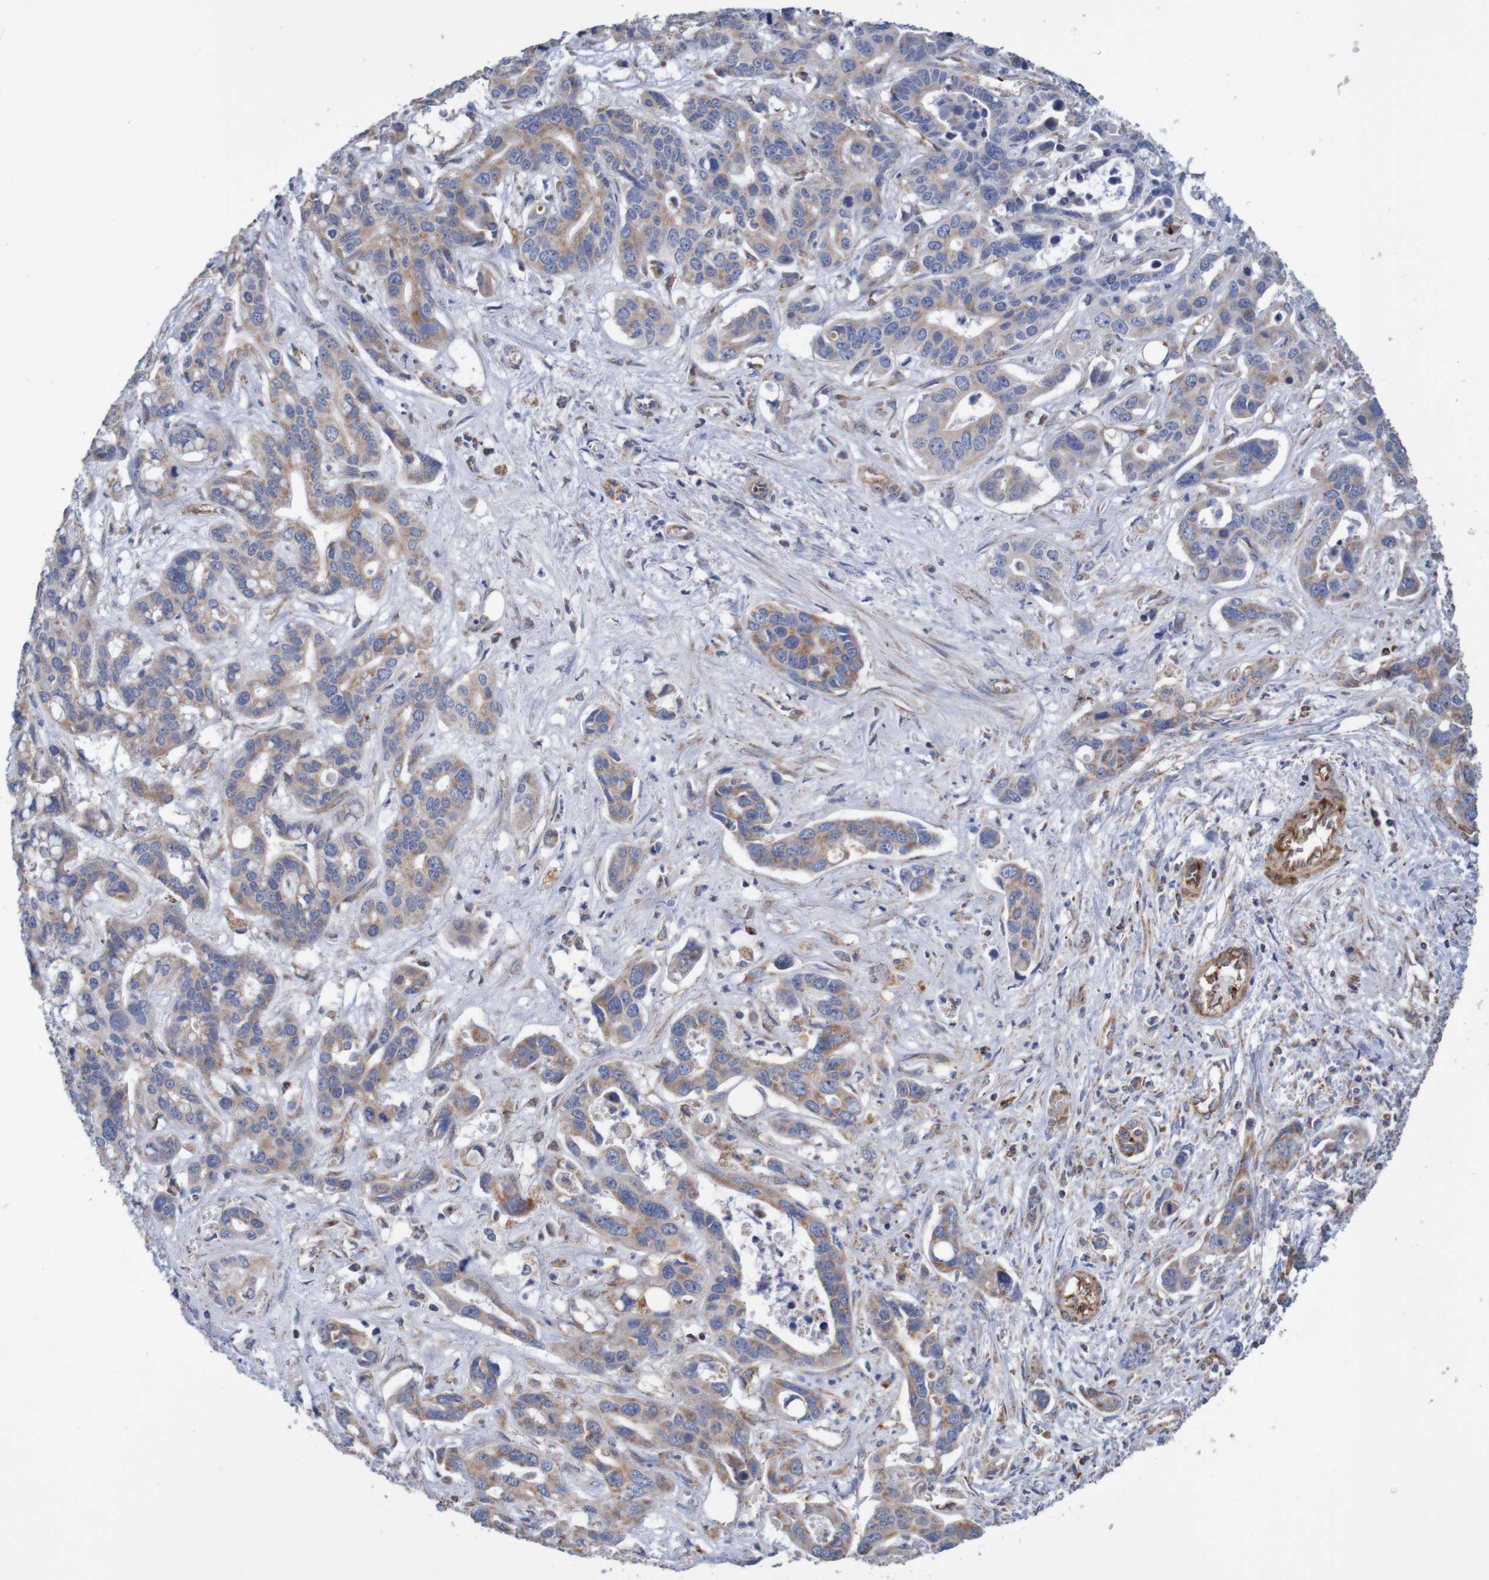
{"staining": {"intensity": "moderate", "quantity": ">75%", "location": "cytoplasmic/membranous"}, "tissue": "liver cancer", "cell_type": "Tumor cells", "image_type": "cancer", "snomed": [{"axis": "morphology", "description": "Cholangiocarcinoma"}, {"axis": "topography", "description": "Liver"}], "caption": "This is an image of immunohistochemistry (IHC) staining of cholangiocarcinoma (liver), which shows moderate positivity in the cytoplasmic/membranous of tumor cells.", "gene": "MMEL1", "patient": {"sex": "female", "age": 65}}